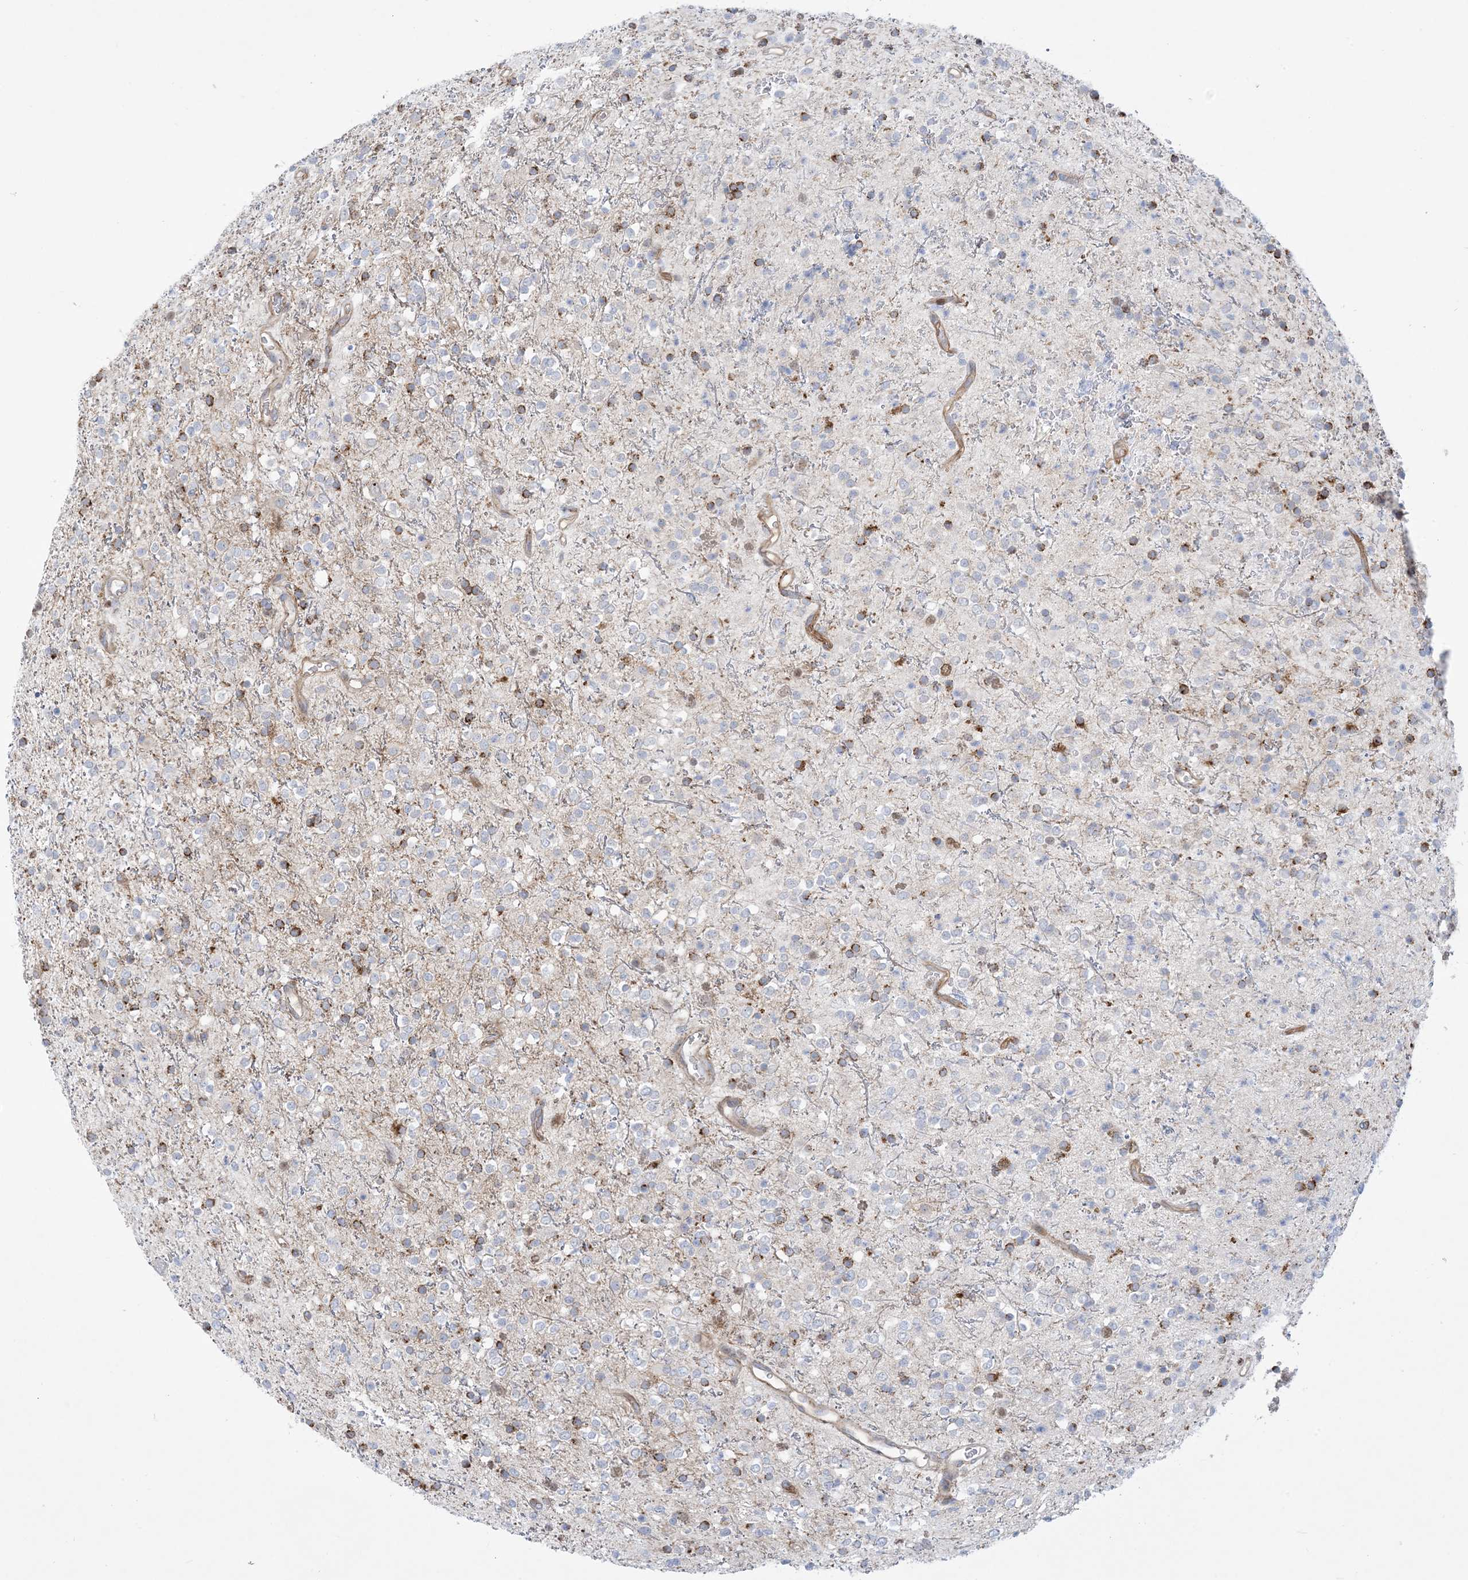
{"staining": {"intensity": "negative", "quantity": "none", "location": "none"}, "tissue": "glioma", "cell_type": "Tumor cells", "image_type": "cancer", "snomed": [{"axis": "morphology", "description": "Glioma, malignant, High grade"}, {"axis": "topography", "description": "Brain"}], "caption": "Immunohistochemical staining of human glioma reveals no significant positivity in tumor cells.", "gene": "MARS2", "patient": {"sex": "male", "age": 34}}